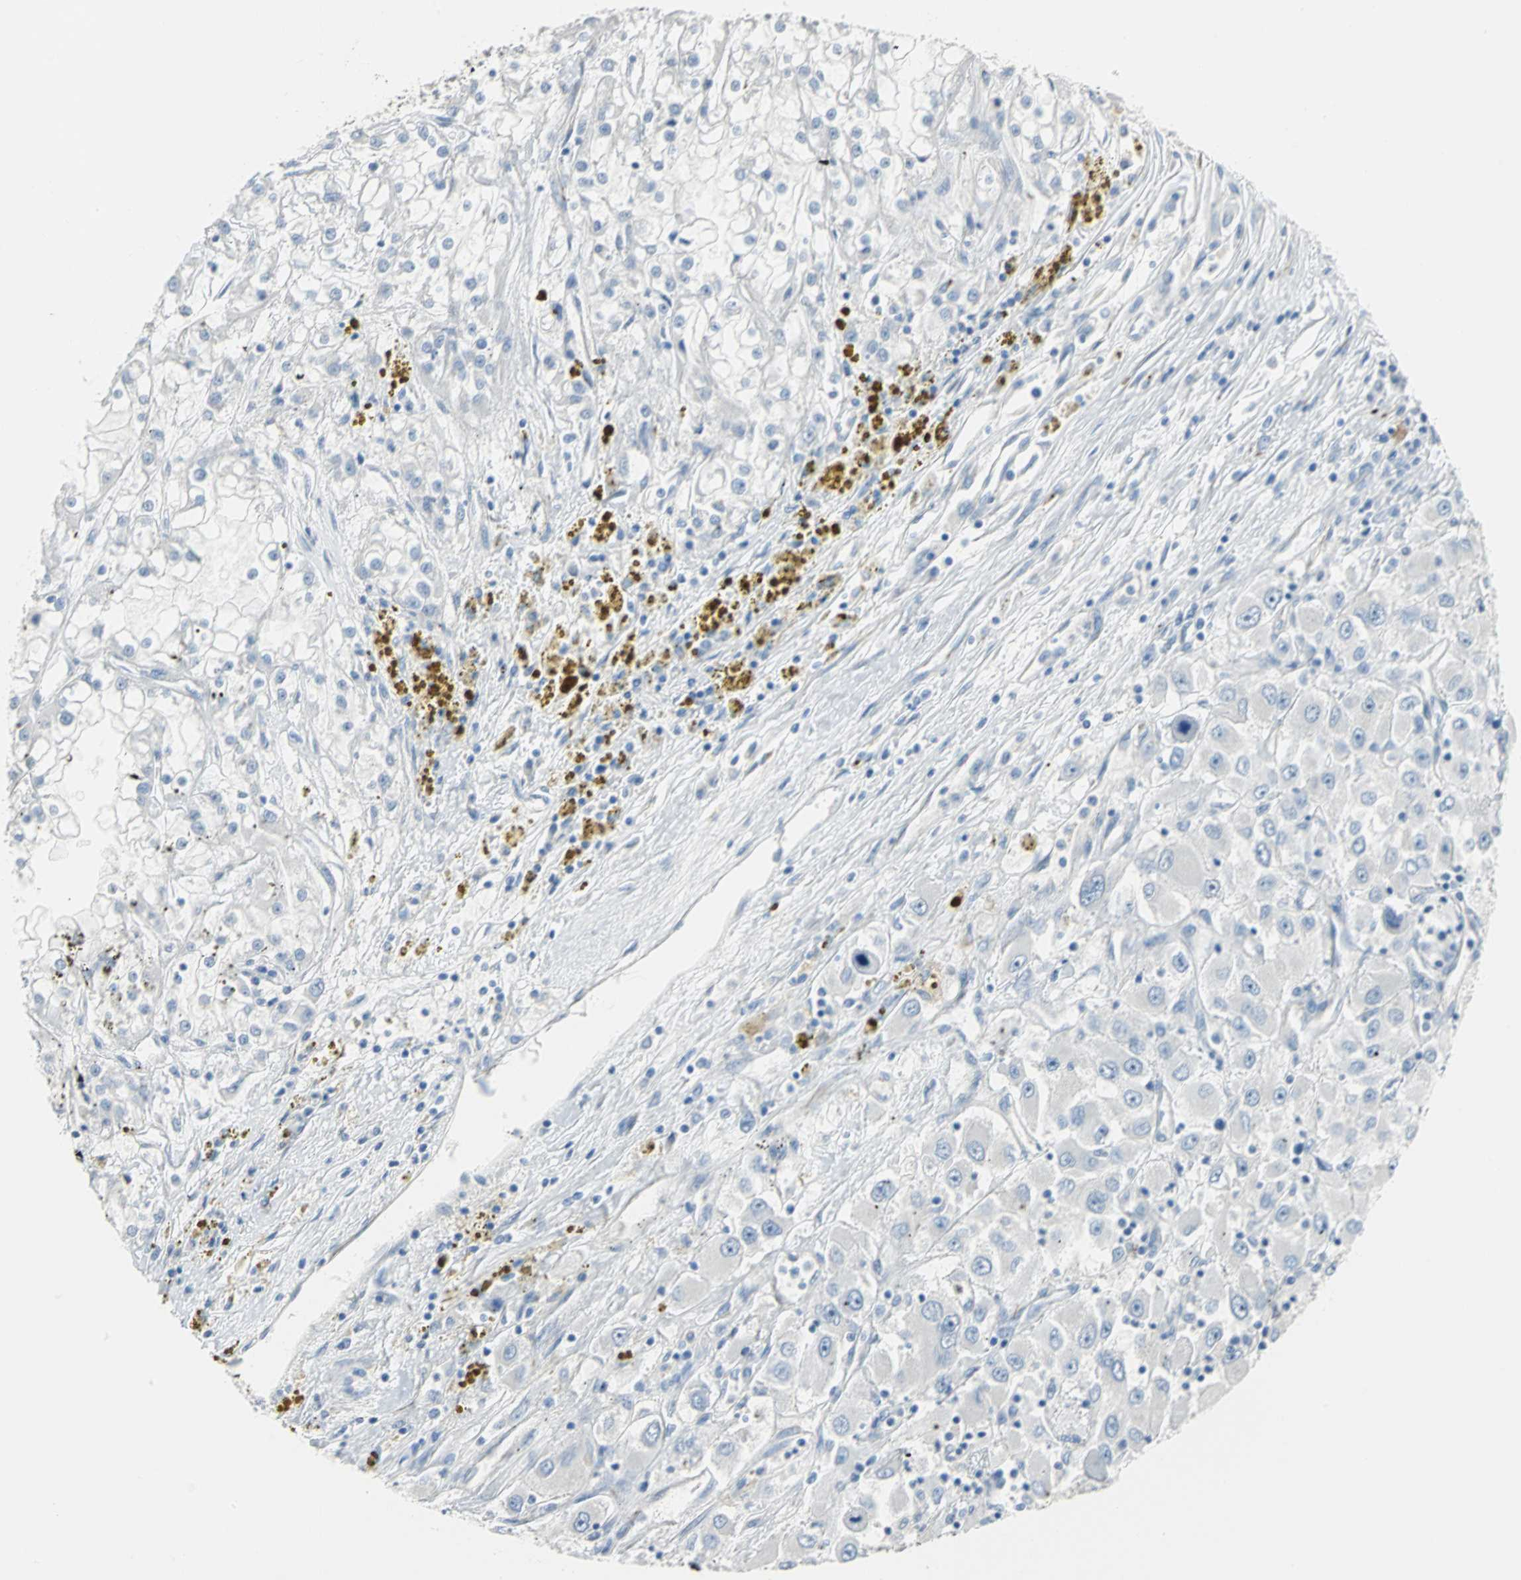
{"staining": {"intensity": "negative", "quantity": "none", "location": "none"}, "tissue": "renal cancer", "cell_type": "Tumor cells", "image_type": "cancer", "snomed": [{"axis": "morphology", "description": "Adenocarcinoma, NOS"}, {"axis": "topography", "description": "Kidney"}], "caption": "Image shows no protein expression in tumor cells of renal adenocarcinoma tissue. The staining is performed using DAB (3,3'-diaminobenzidine) brown chromogen with nuclei counter-stained in using hematoxylin.", "gene": "ALOX15", "patient": {"sex": "female", "age": 52}}